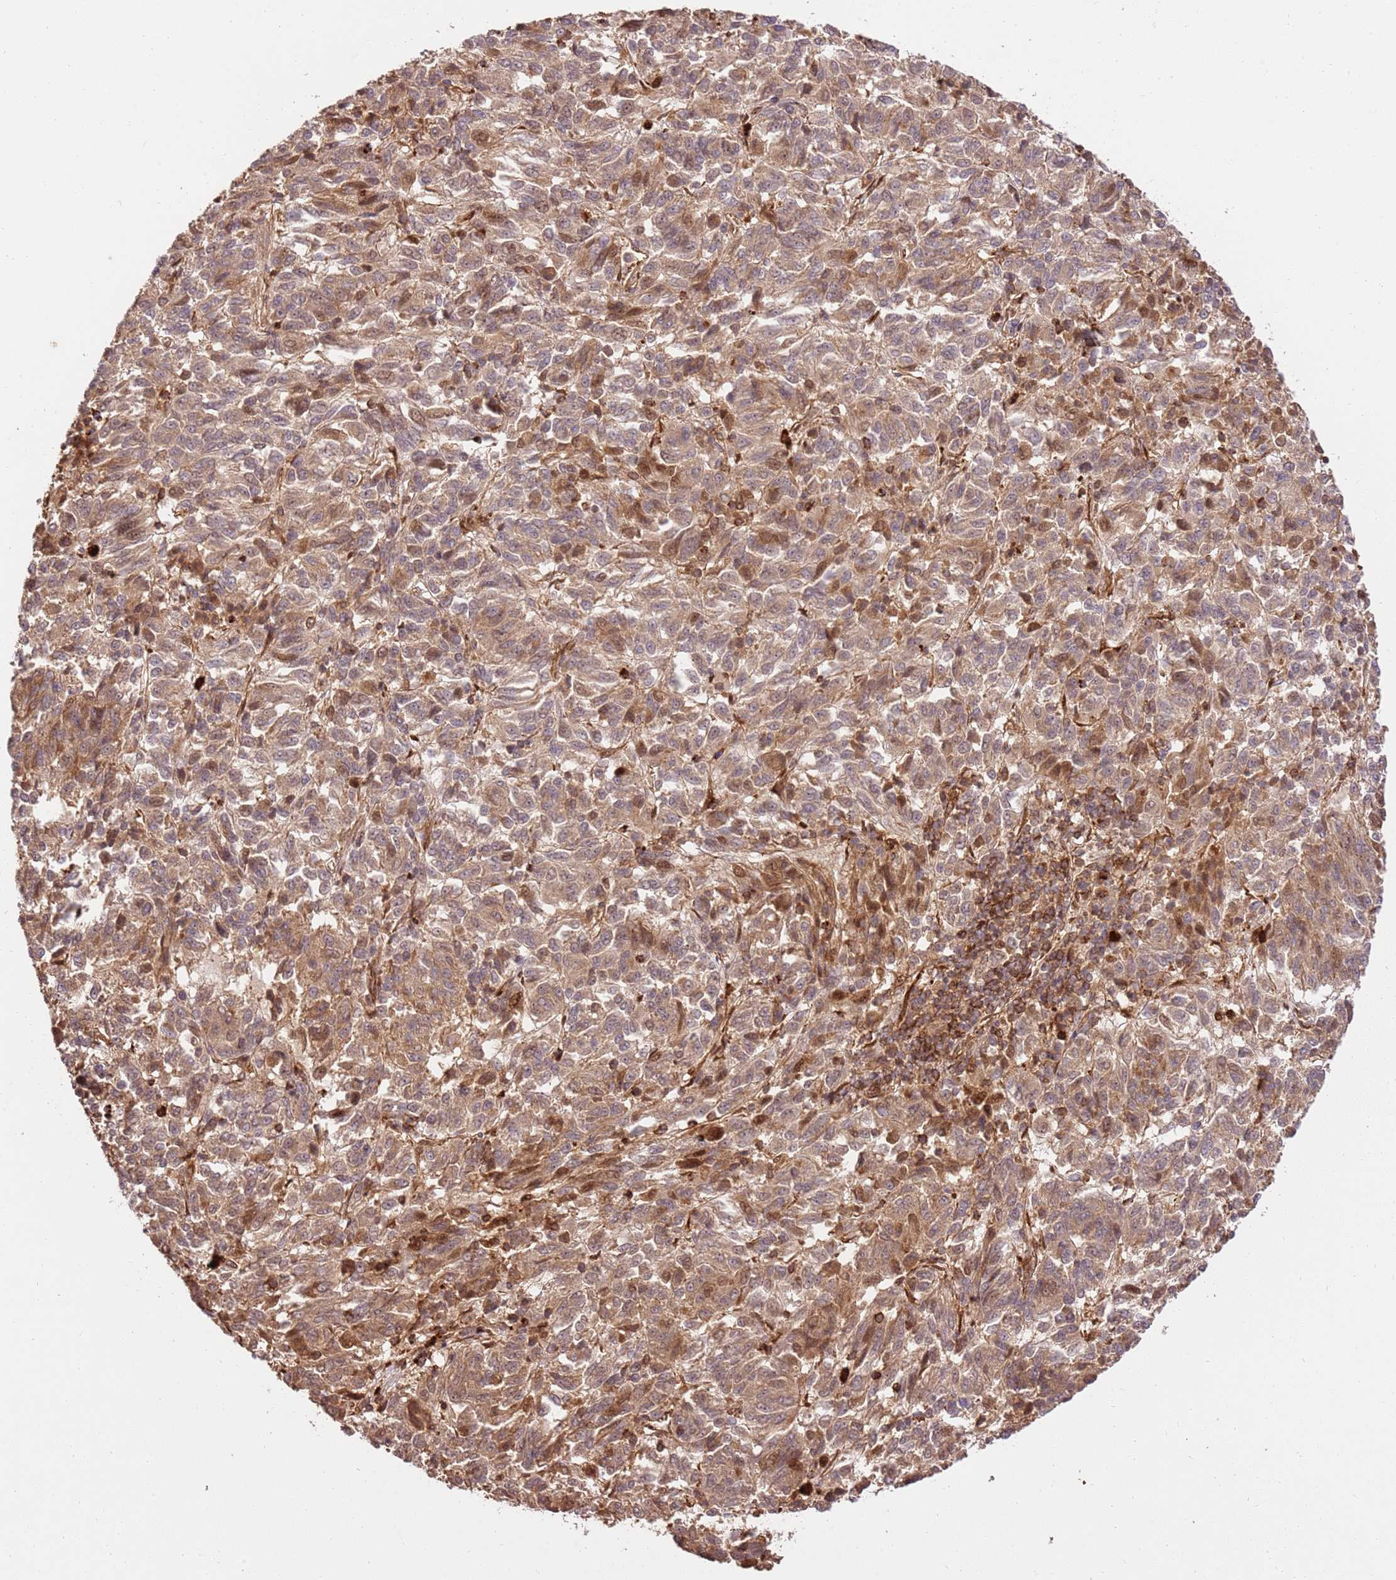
{"staining": {"intensity": "moderate", "quantity": ">75%", "location": "cytoplasmic/membranous"}, "tissue": "melanoma", "cell_type": "Tumor cells", "image_type": "cancer", "snomed": [{"axis": "morphology", "description": "Malignant melanoma, Metastatic site"}, {"axis": "topography", "description": "Lung"}], "caption": "IHC image of human melanoma stained for a protein (brown), which displays medium levels of moderate cytoplasmic/membranous staining in approximately >75% of tumor cells.", "gene": "KATNAL2", "patient": {"sex": "male", "age": 64}}